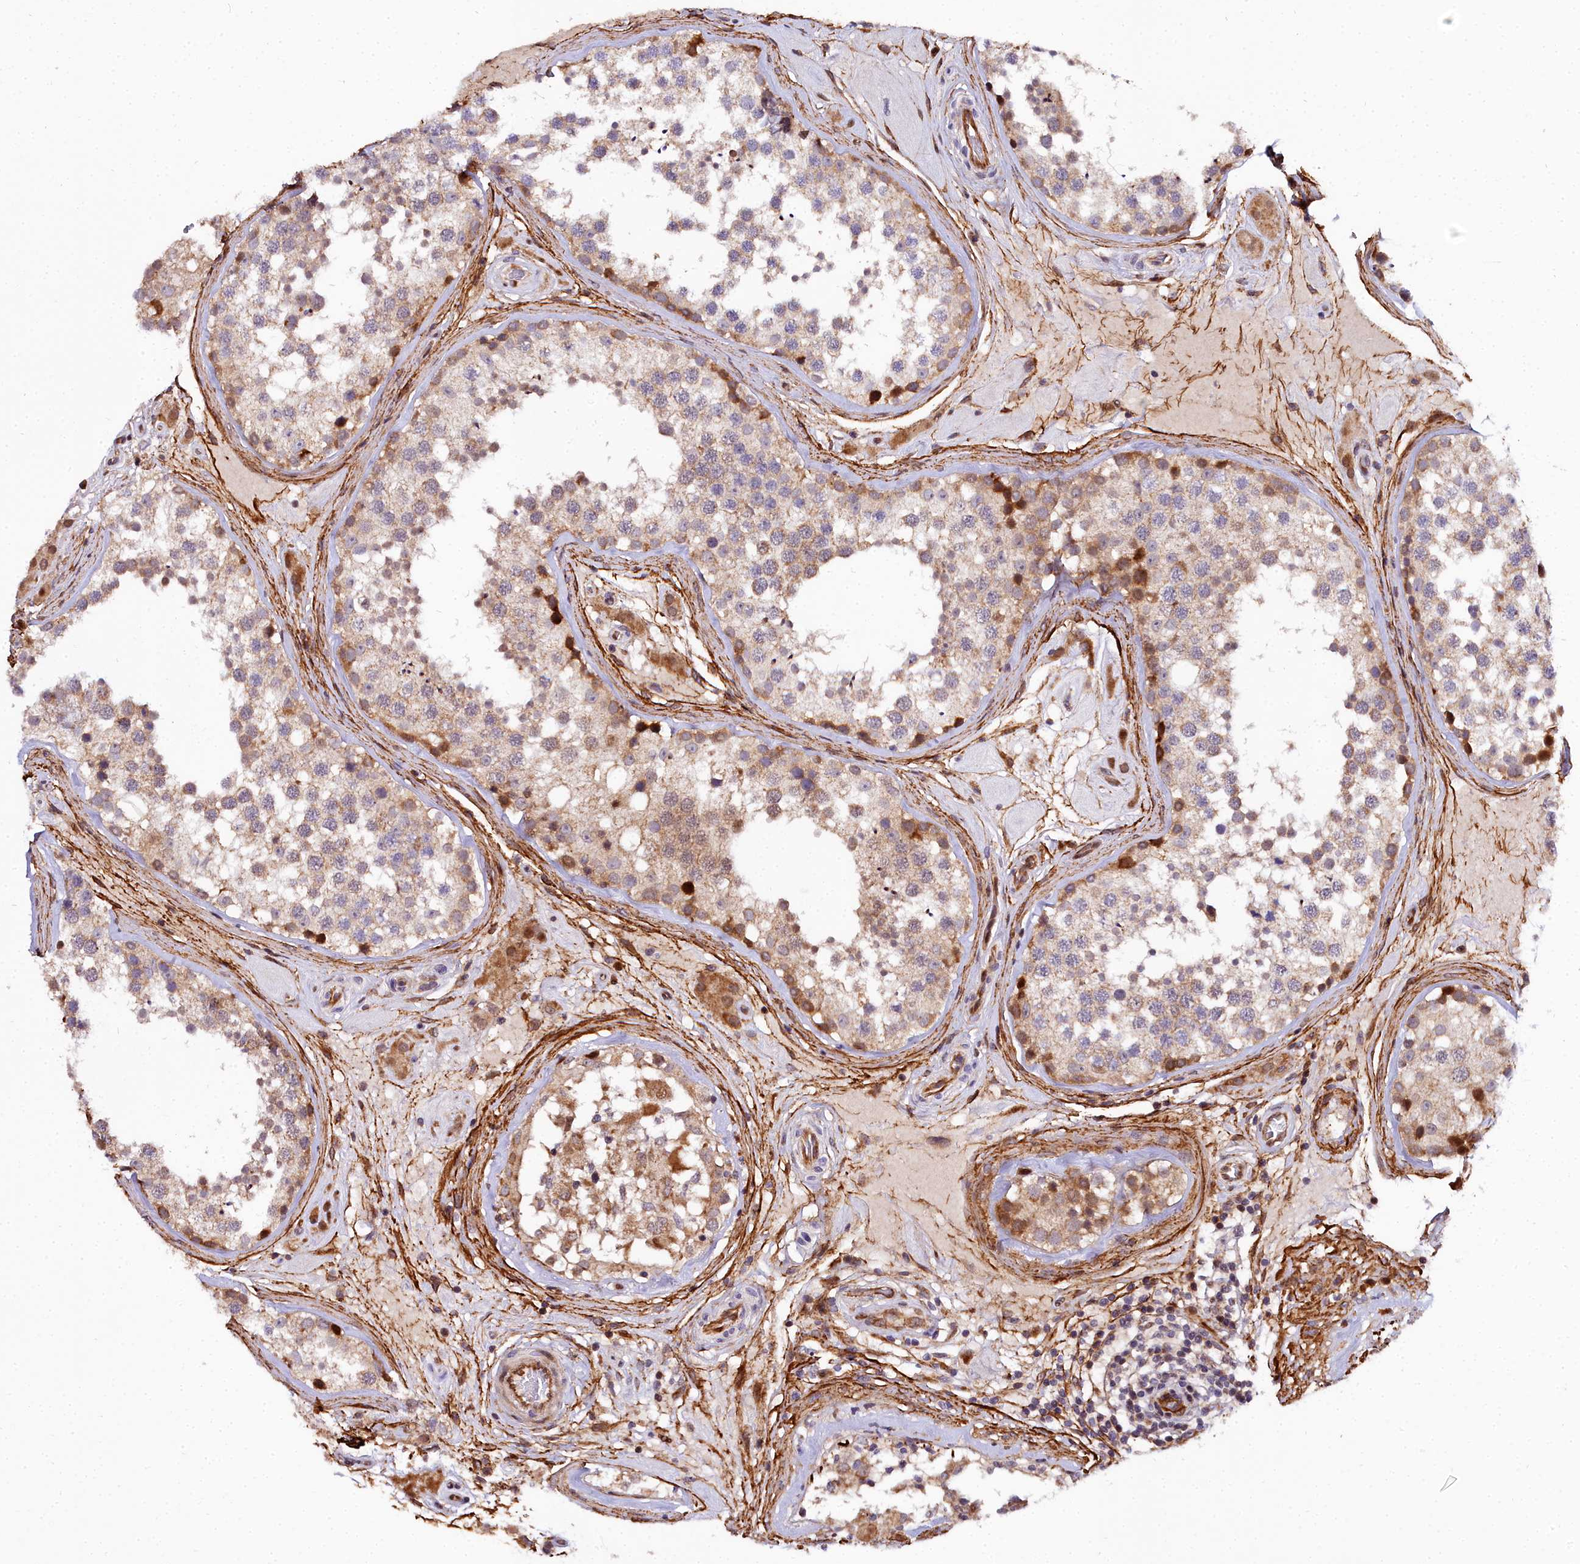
{"staining": {"intensity": "strong", "quantity": "<25%", "location": "cytoplasmic/membranous"}, "tissue": "testis", "cell_type": "Cells in seminiferous ducts", "image_type": "normal", "snomed": [{"axis": "morphology", "description": "Normal tissue, NOS"}, {"axis": "topography", "description": "Testis"}], "caption": "Immunohistochemical staining of normal human testis demonstrates <25% levels of strong cytoplasmic/membranous protein positivity in approximately <25% of cells in seminiferous ducts. (DAB (3,3'-diaminobenzidine) IHC with brightfield microscopy, high magnification).", "gene": "MRPS11", "patient": {"sex": "male", "age": 46}}